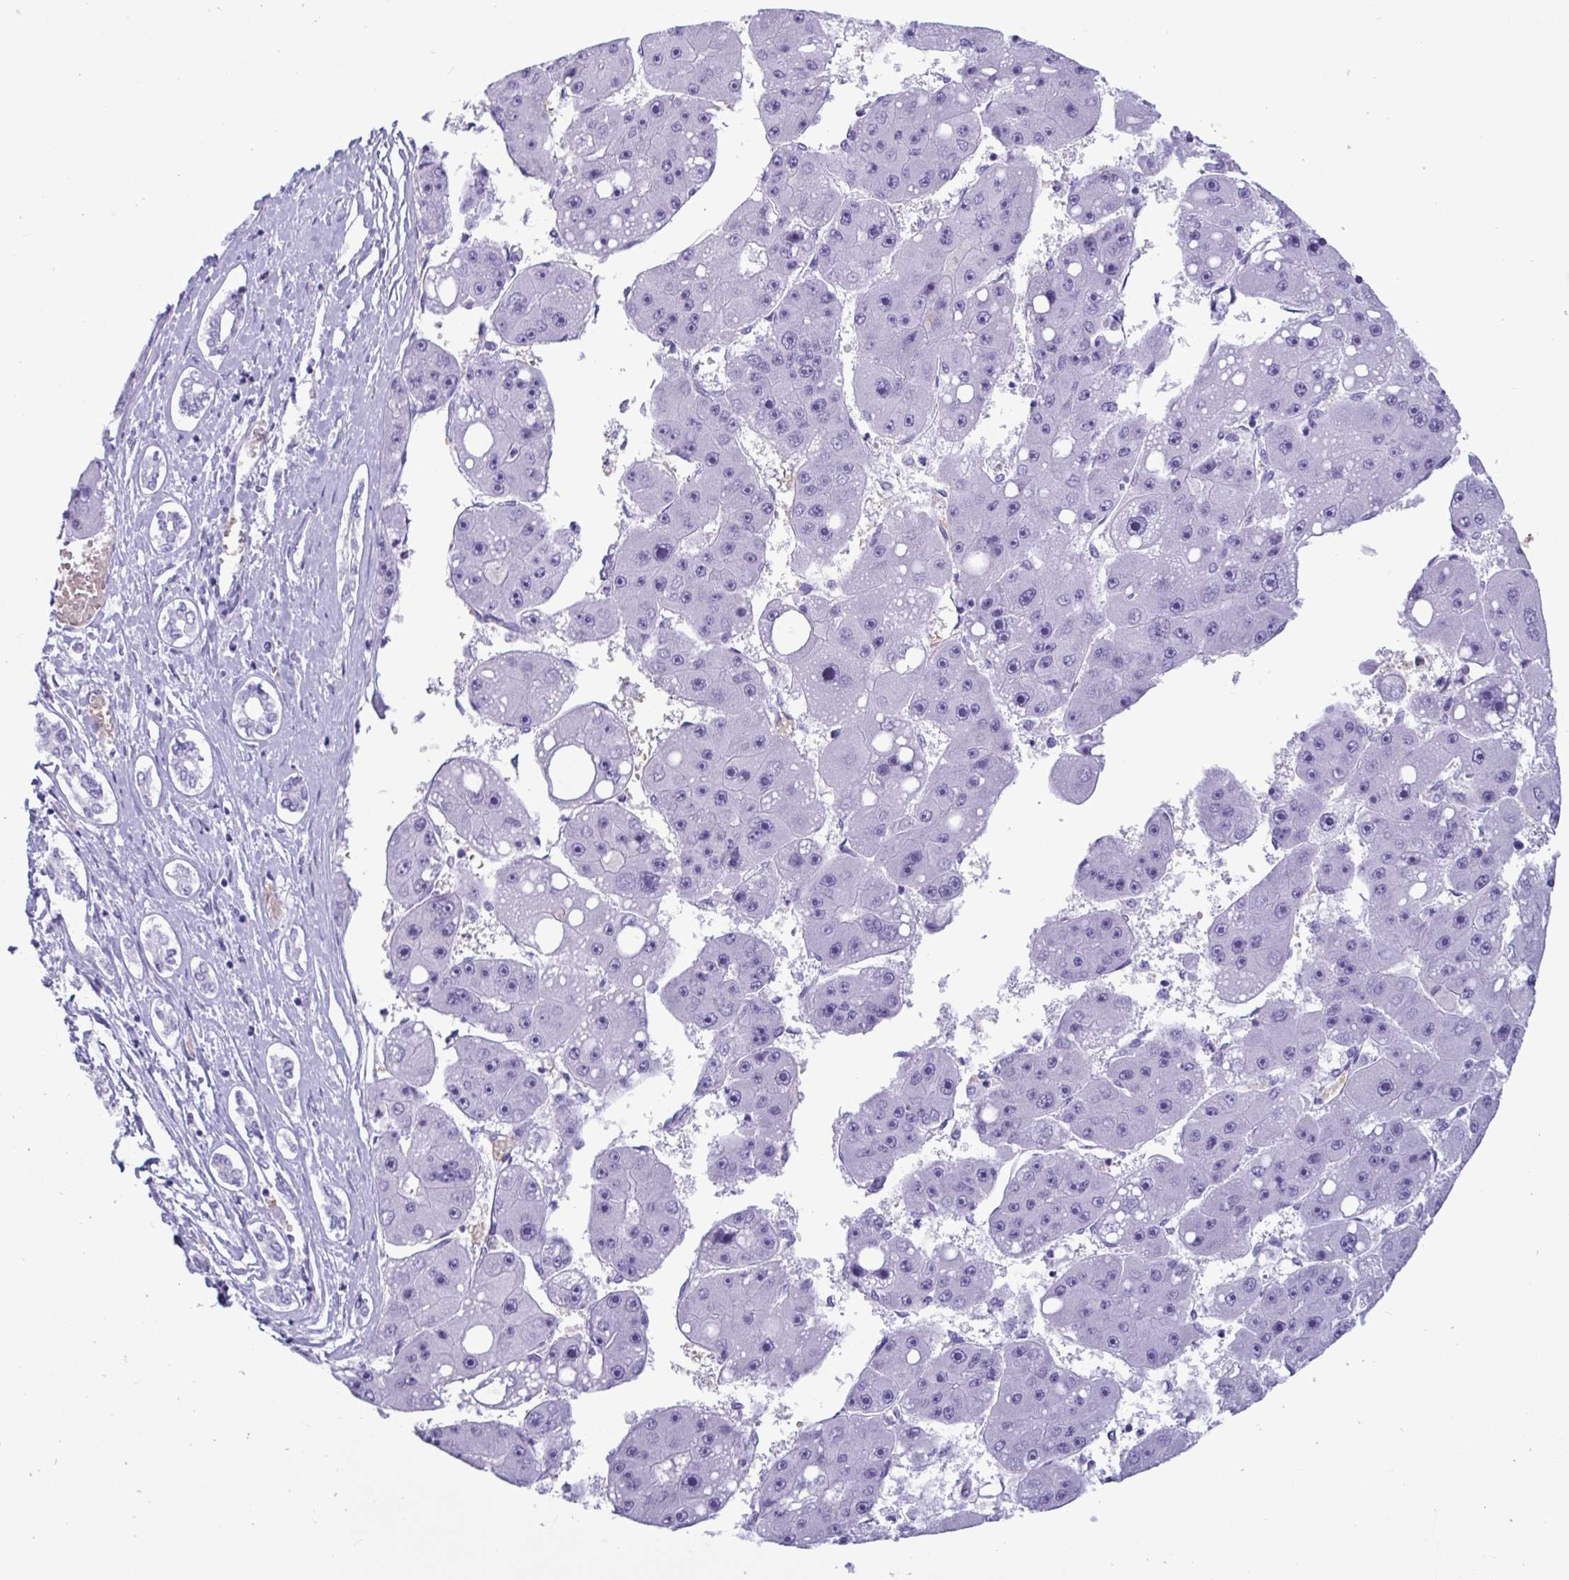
{"staining": {"intensity": "negative", "quantity": "none", "location": "none"}, "tissue": "liver cancer", "cell_type": "Tumor cells", "image_type": "cancer", "snomed": [{"axis": "morphology", "description": "Carcinoma, Hepatocellular, NOS"}, {"axis": "topography", "description": "Liver"}], "caption": "This is an IHC histopathology image of human liver cancer. There is no positivity in tumor cells.", "gene": "SLC2A1", "patient": {"sex": "female", "age": 61}}